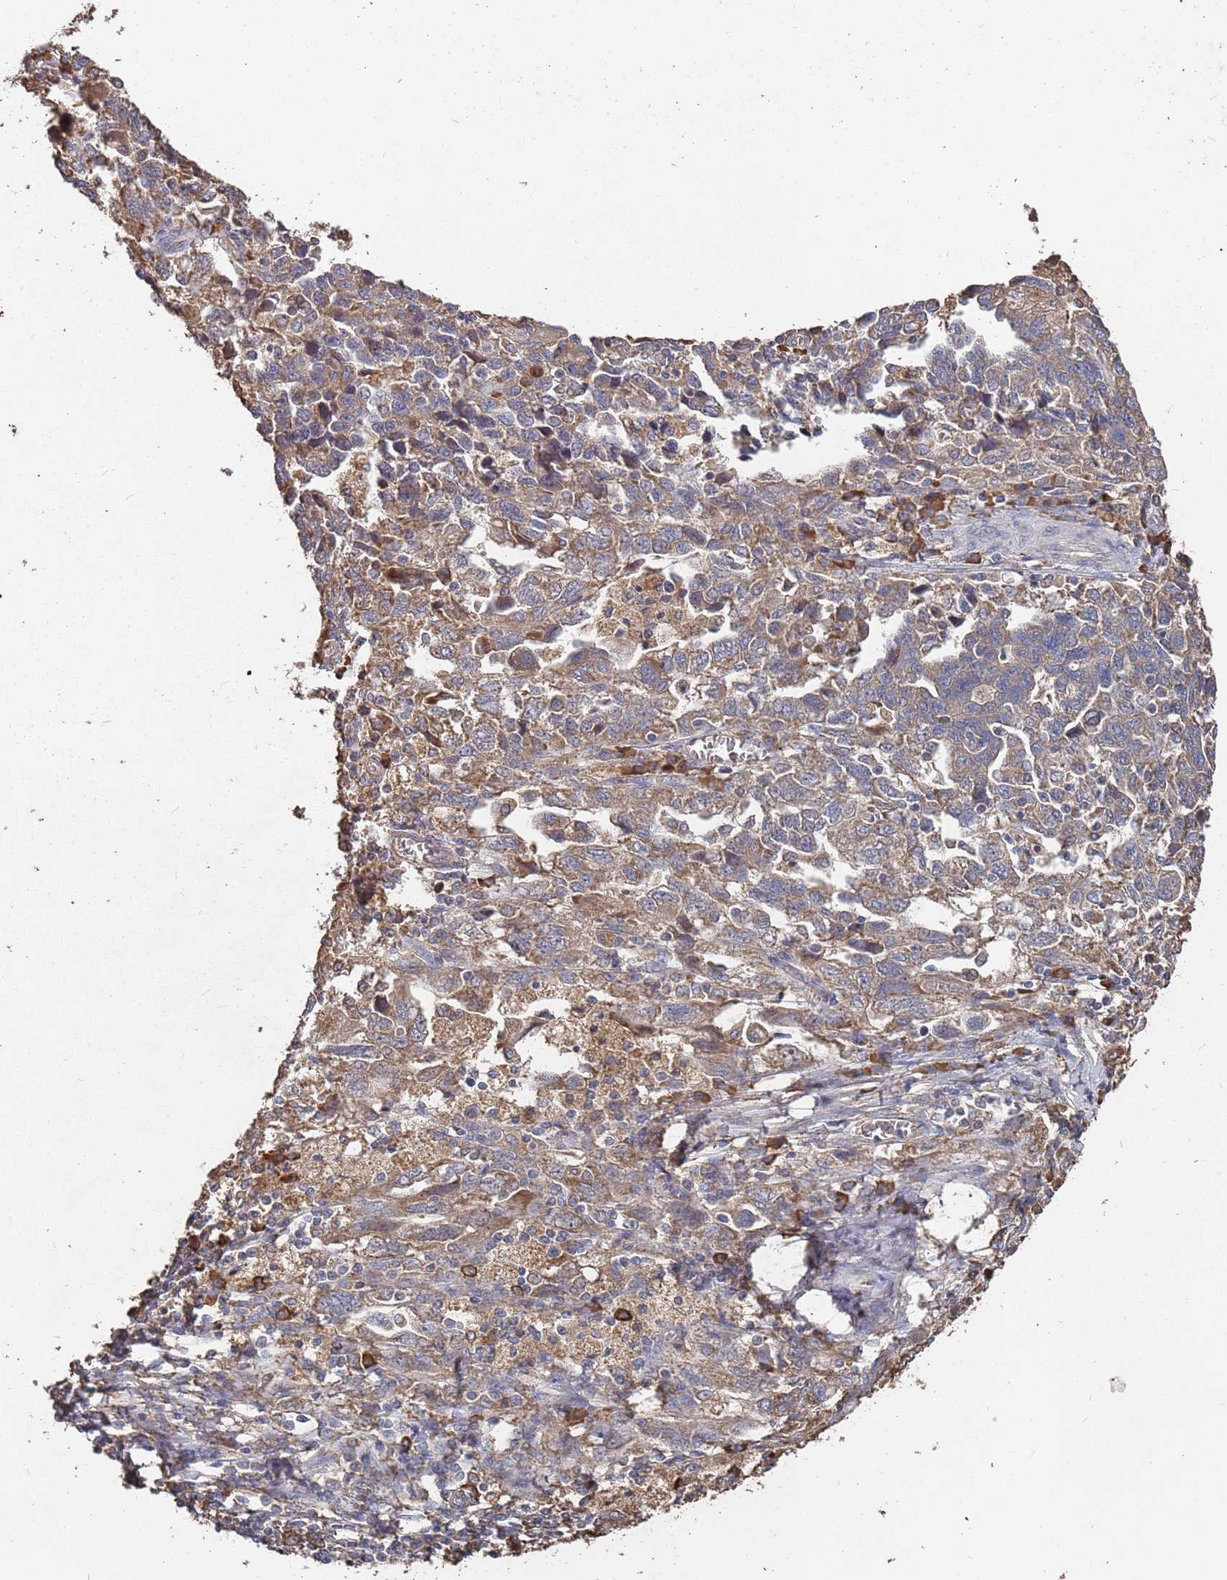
{"staining": {"intensity": "moderate", "quantity": ">75%", "location": "cytoplasmic/membranous"}, "tissue": "ovarian cancer", "cell_type": "Tumor cells", "image_type": "cancer", "snomed": [{"axis": "morphology", "description": "Carcinoma, NOS"}, {"axis": "morphology", "description": "Cystadenocarcinoma, serous, NOS"}, {"axis": "topography", "description": "Ovary"}], "caption": "A photomicrograph of ovarian cancer (serous cystadenocarcinoma) stained for a protein shows moderate cytoplasmic/membranous brown staining in tumor cells. (Stains: DAB (3,3'-diaminobenzidine) in brown, nuclei in blue, Microscopy: brightfield microscopy at high magnification).", "gene": "ATG5", "patient": {"sex": "female", "age": 69}}